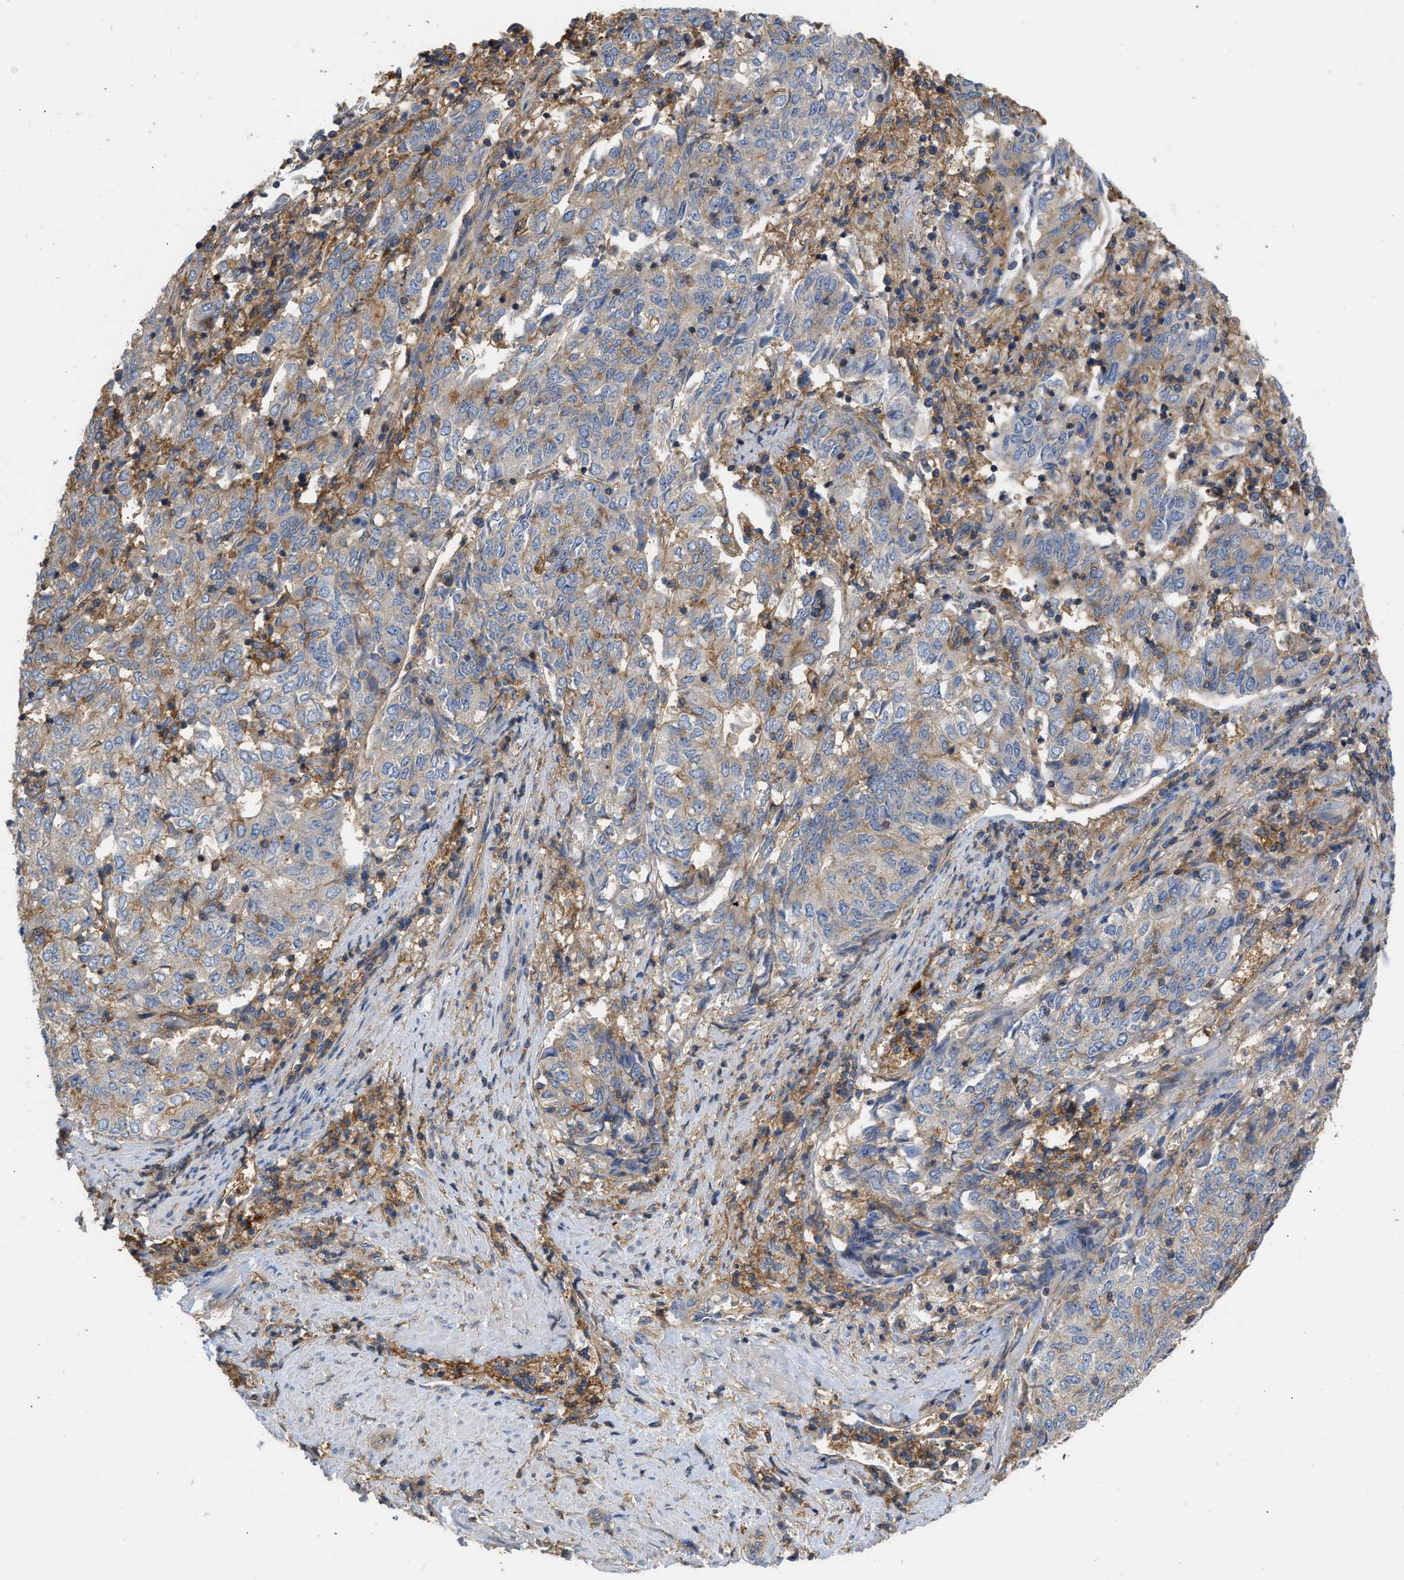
{"staining": {"intensity": "moderate", "quantity": "<25%", "location": "cytoplasmic/membranous"}, "tissue": "endometrial cancer", "cell_type": "Tumor cells", "image_type": "cancer", "snomed": [{"axis": "morphology", "description": "Adenocarcinoma, NOS"}, {"axis": "topography", "description": "Endometrium"}], "caption": "An immunohistochemistry (IHC) micrograph of tumor tissue is shown. Protein staining in brown highlights moderate cytoplasmic/membranous positivity in endometrial cancer within tumor cells. The staining is performed using DAB brown chromogen to label protein expression. The nuclei are counter-stained blue using hematoxylin.", "gene": "GNB4", "patient": {"sex": "female", "age": 80}}